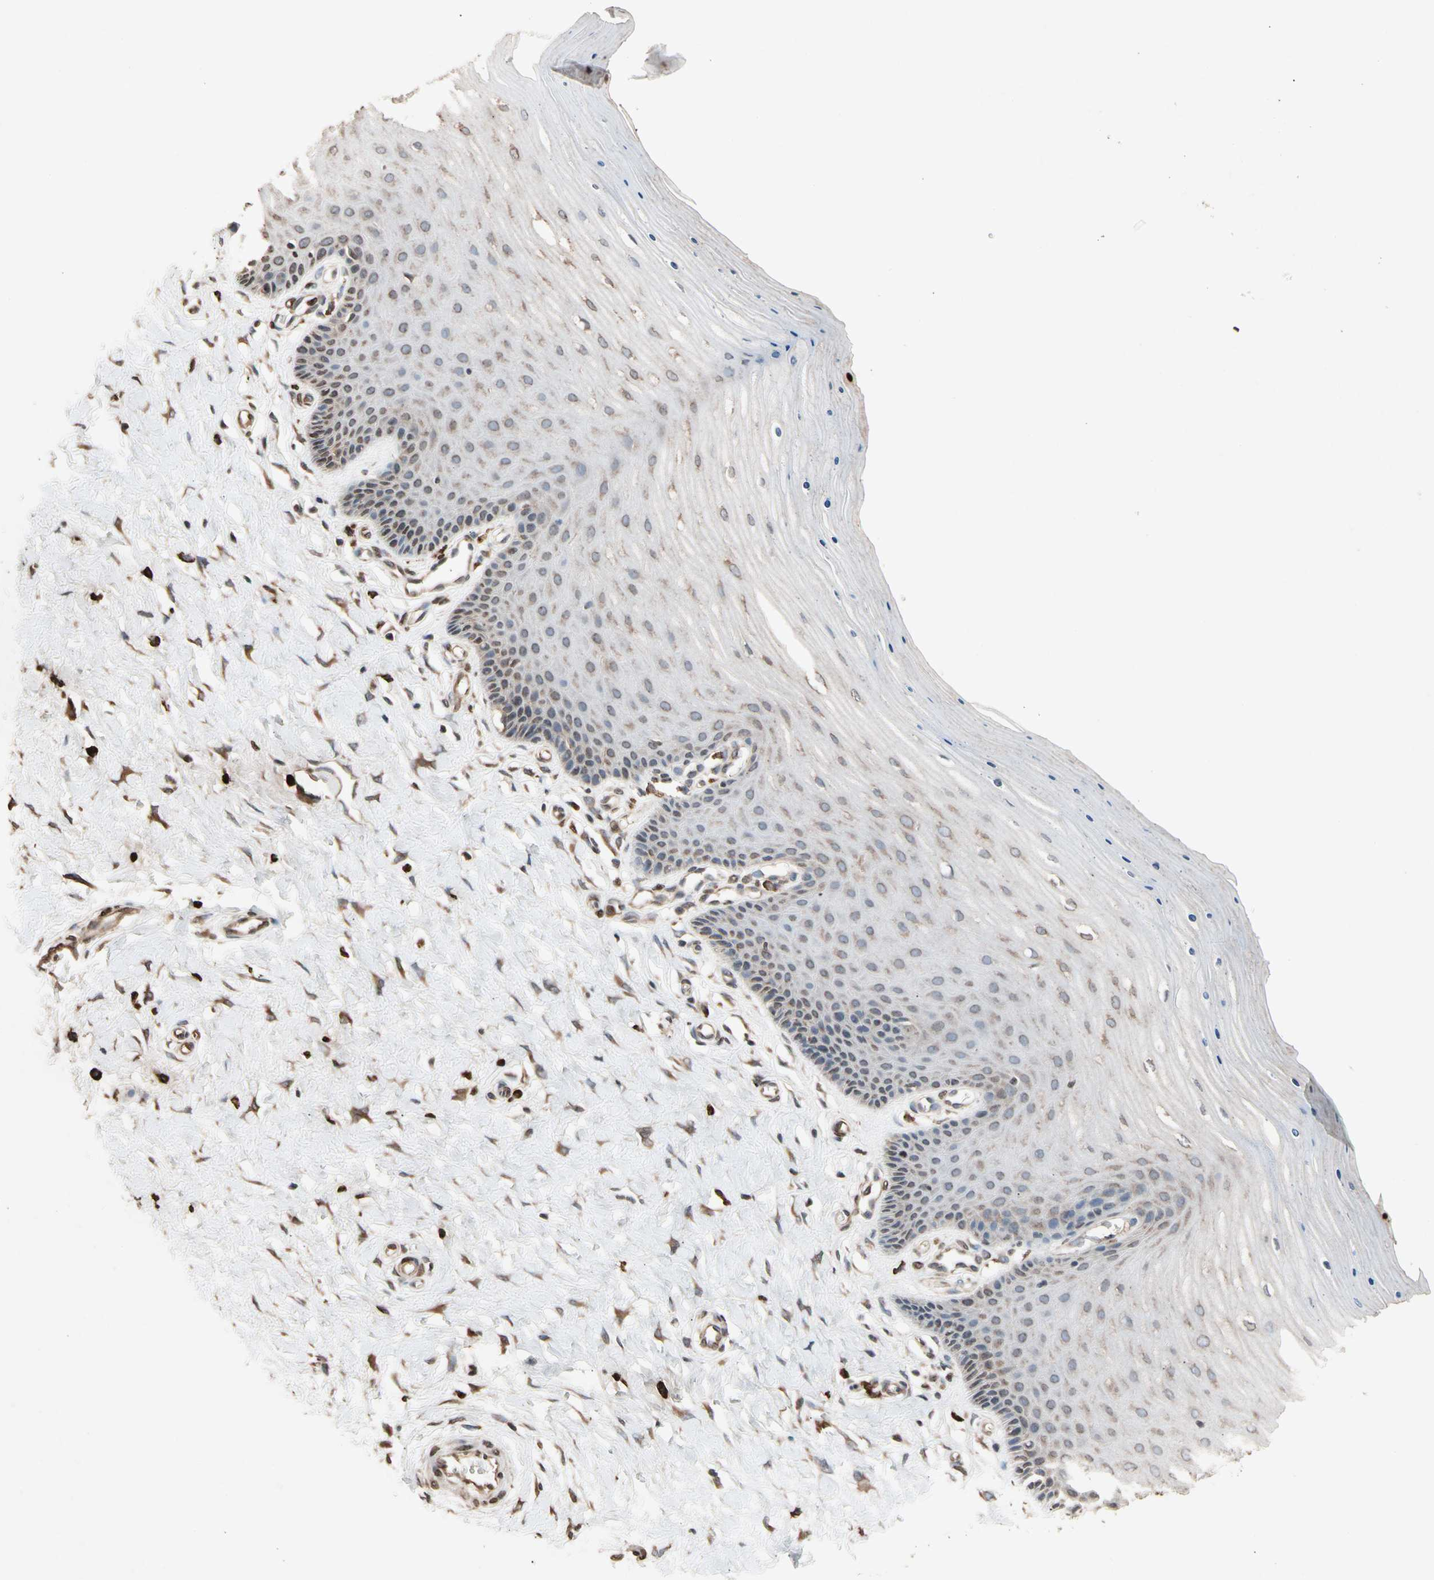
{"staining": {"intensity": "moderate", "quantity": ">75%", "location": "cytoplasmic/membranous"}, "tissue": "cervix", "cell_type": "Glandular cells", "image_type": "normal", "snomed": [{"axis": "morphology", "description": "Normal tissue, NOS"}, {"axis": "topography", "description": "Cervix"}], "caption": "The photomicrograph reveals a brown stain indicating the presence of a protein in the cytoplasmic/membranous of glandular cells in cervix. The protein of interest is shown in brown color, while the nuclei are stained blue.", "gene": "PRDX4", "patient": {"sex": "female", "age": 55}}